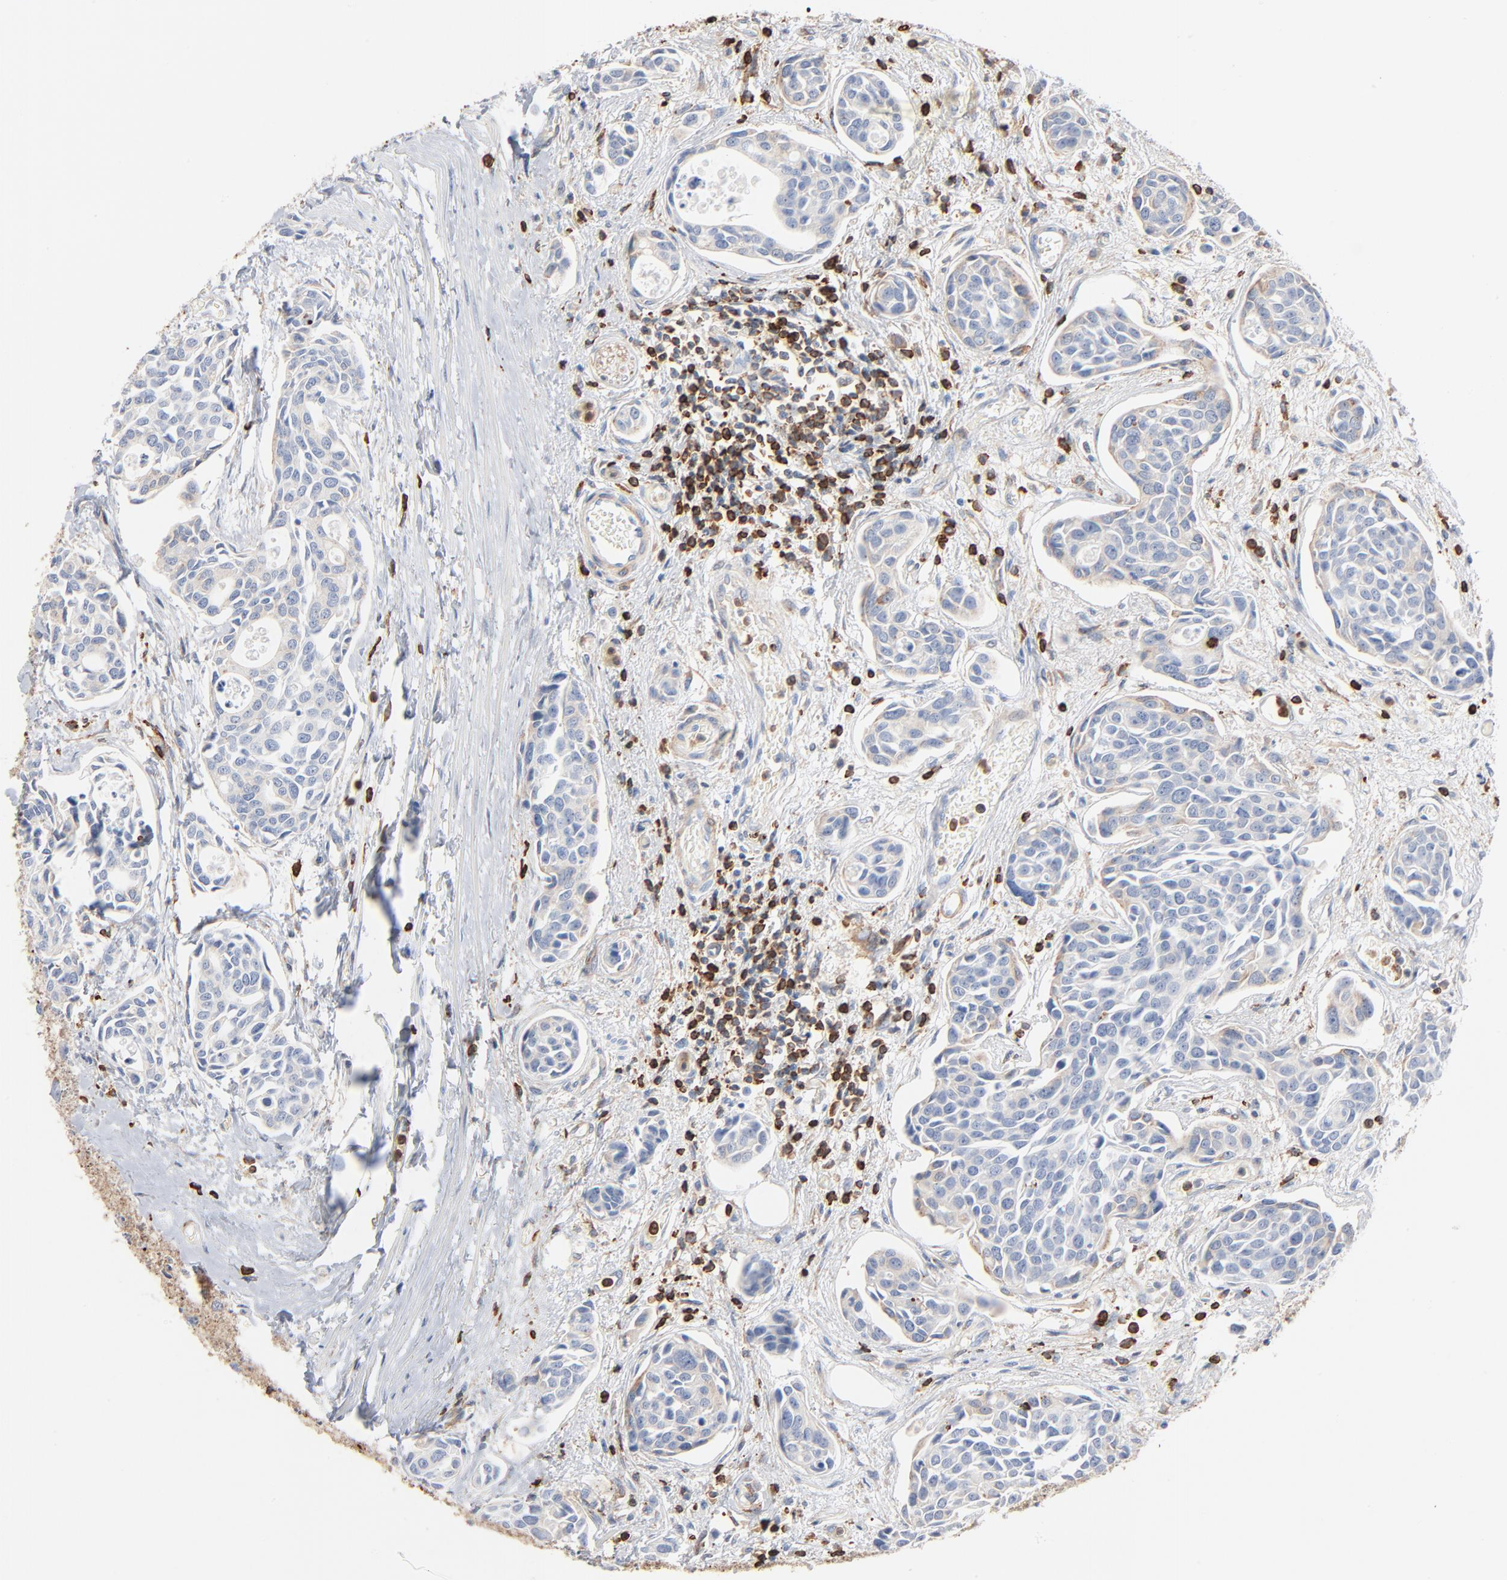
{"staining": {"intensity": "negative", "quantity": "none", "location": "none"}, "tissue": "urothelial cancer", "cell_type": "Tumor cells", "image_type": "cancer", "snomed": [{"axis": "morphology", "description": "Urothelial carcinoma, High grade"}, {"axis": "topography", "description": "Urinary bladder"}], "caption": "This is an immunohistochemistry (IHC) histopathology image of human urothelial carcinoma (high-grade). There is no staining in tumor cells.", "gene": "SH3KBP1", "patient": {"sex": "male", "age": 78}}